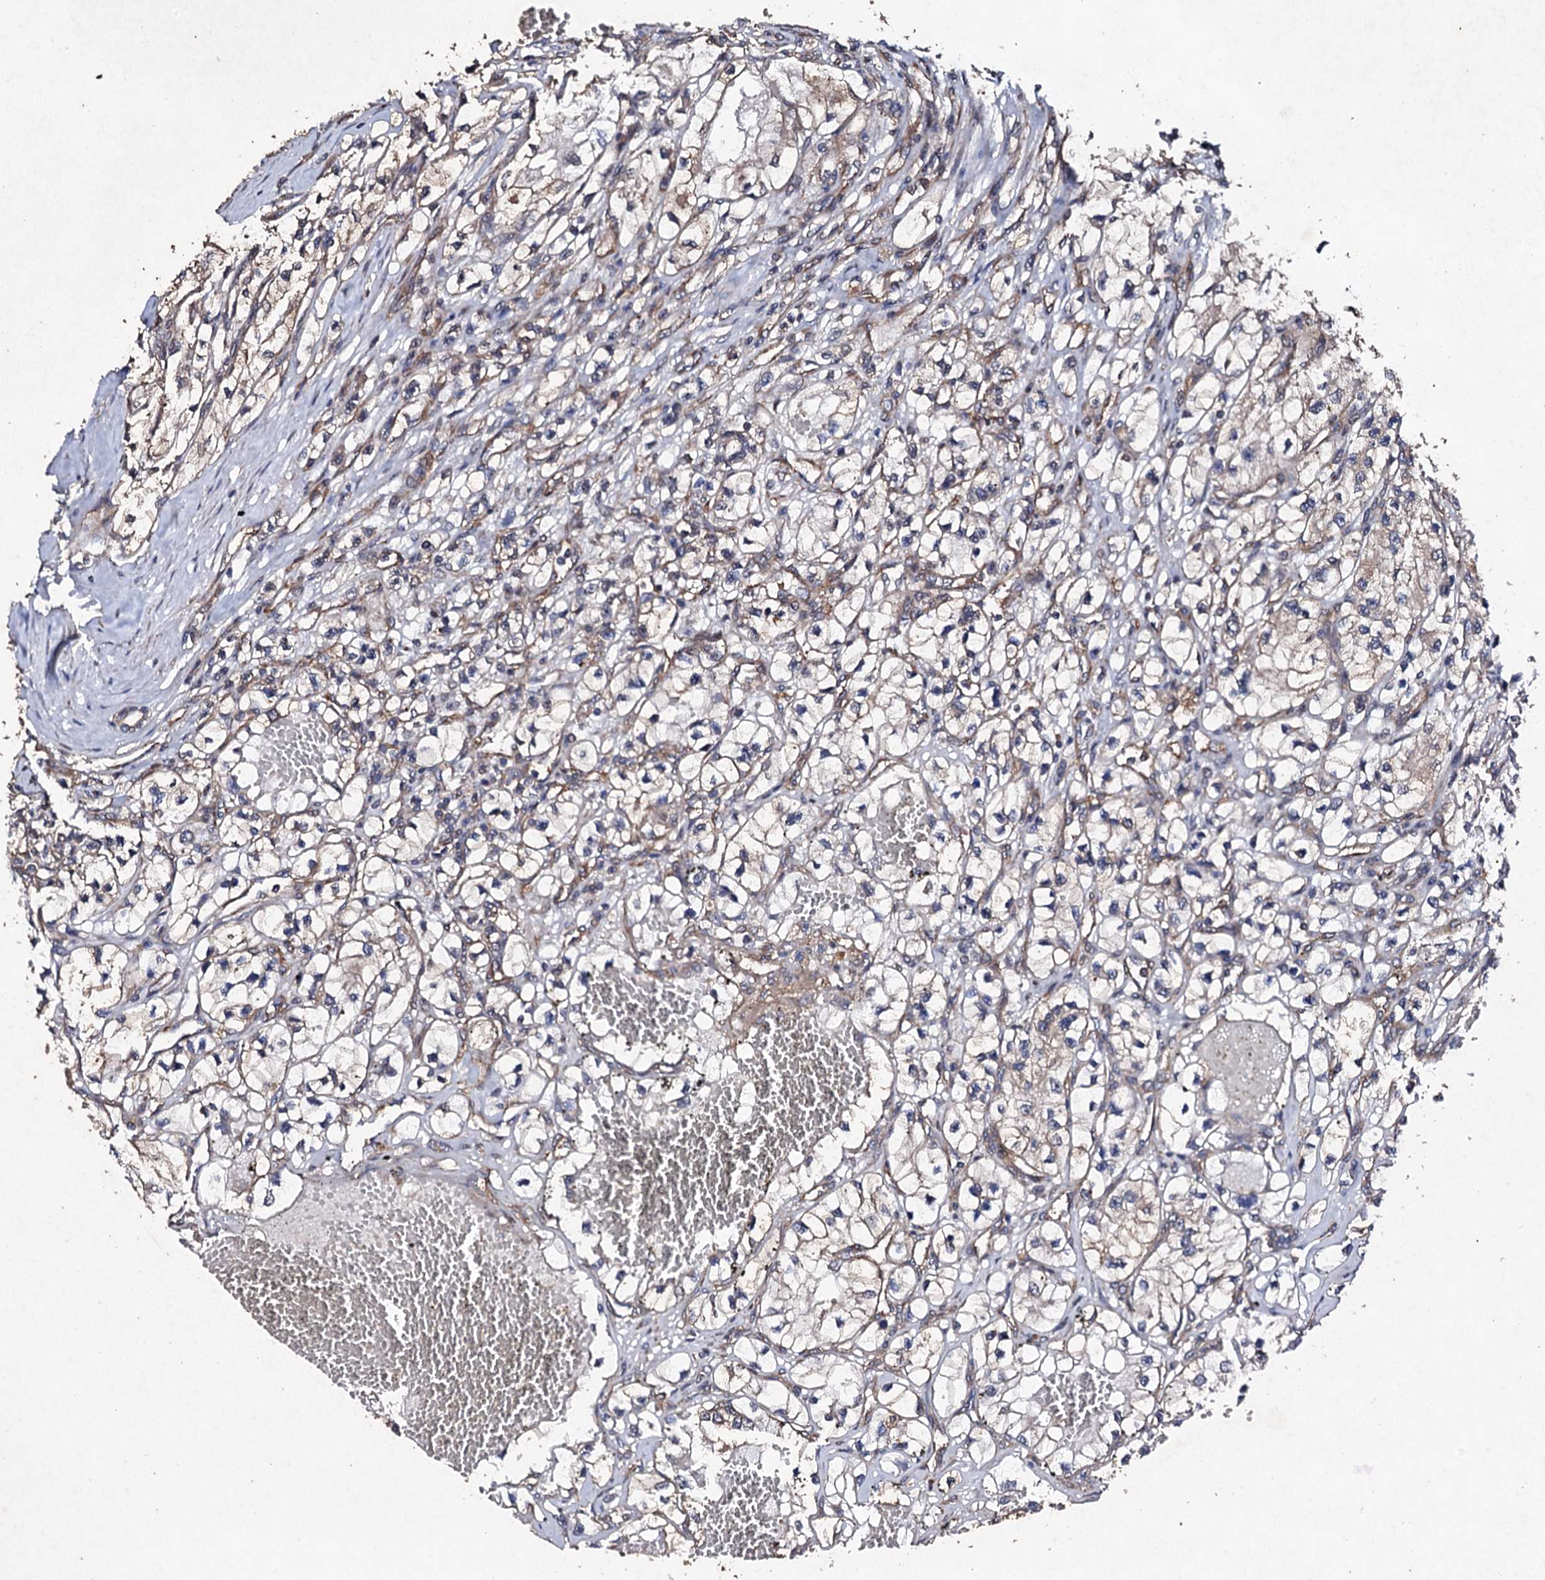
{"staining": {"intensity": "weak", "quantity": ">75%", "location": "cytoplasmic/membranous"}, "tissue": "renal cancer", "cell_type": "Tumor cells", "image_type": "cancer", "snomed": [{"axis": "morphology", "description": "Adenocarcinoma, NOS"}, {"axis": "topography", "description": "Kidney"}], "caption": "Protein expression analysis of renal cancer reveals weak cytoplasmic/membranous staining in about >75% of tumor cells.", "gene": "MOCOS", "patient": {"sex": "female", "age": 57}}